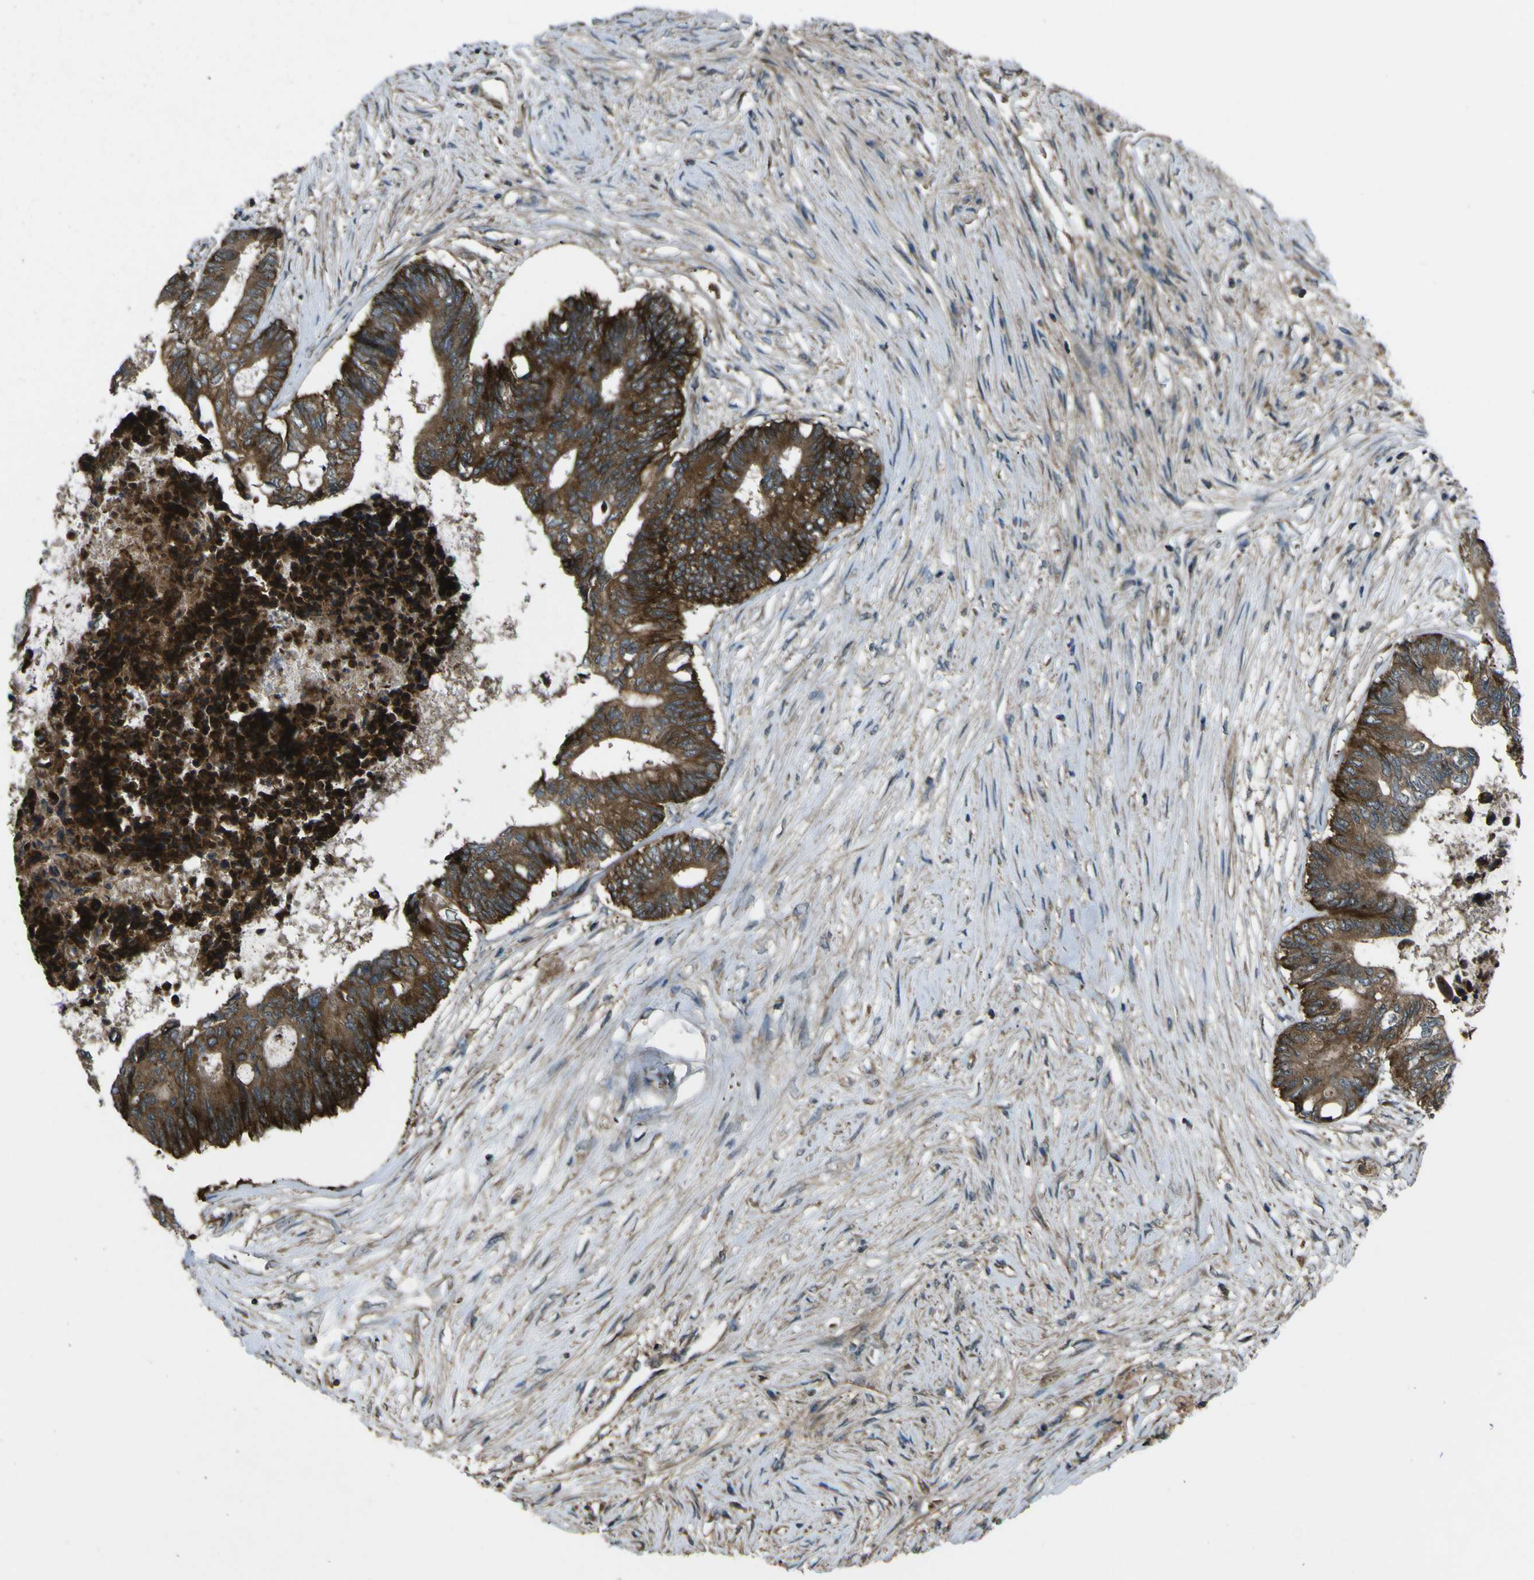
{"staining": {"intensity": "strong", "quantity": ">75%", "location": "cytoplasmic/membranous"}, "tissue": "colorectal cancer", "cell_type": "Tumor cells", "image_type": "cancer", "snomed": [{"axis": "morphology", "description": "Adenocarcinoma, NOS"}, {"axis": "topography", "description": "Rectum"}], "caption": "Immunohistochemical staining of human colorectal cancer (adenocarcinoma) shows strong cytoplasmic/membranous protein positivity in about >75% of tumor cells. The protein is stained brown, and the nuclei are stained in blue (DAB IHC with brightfield microscopy, high magnification).", "gene": "NAALADL2", "patient": {"sex": "male", "age": 63}}